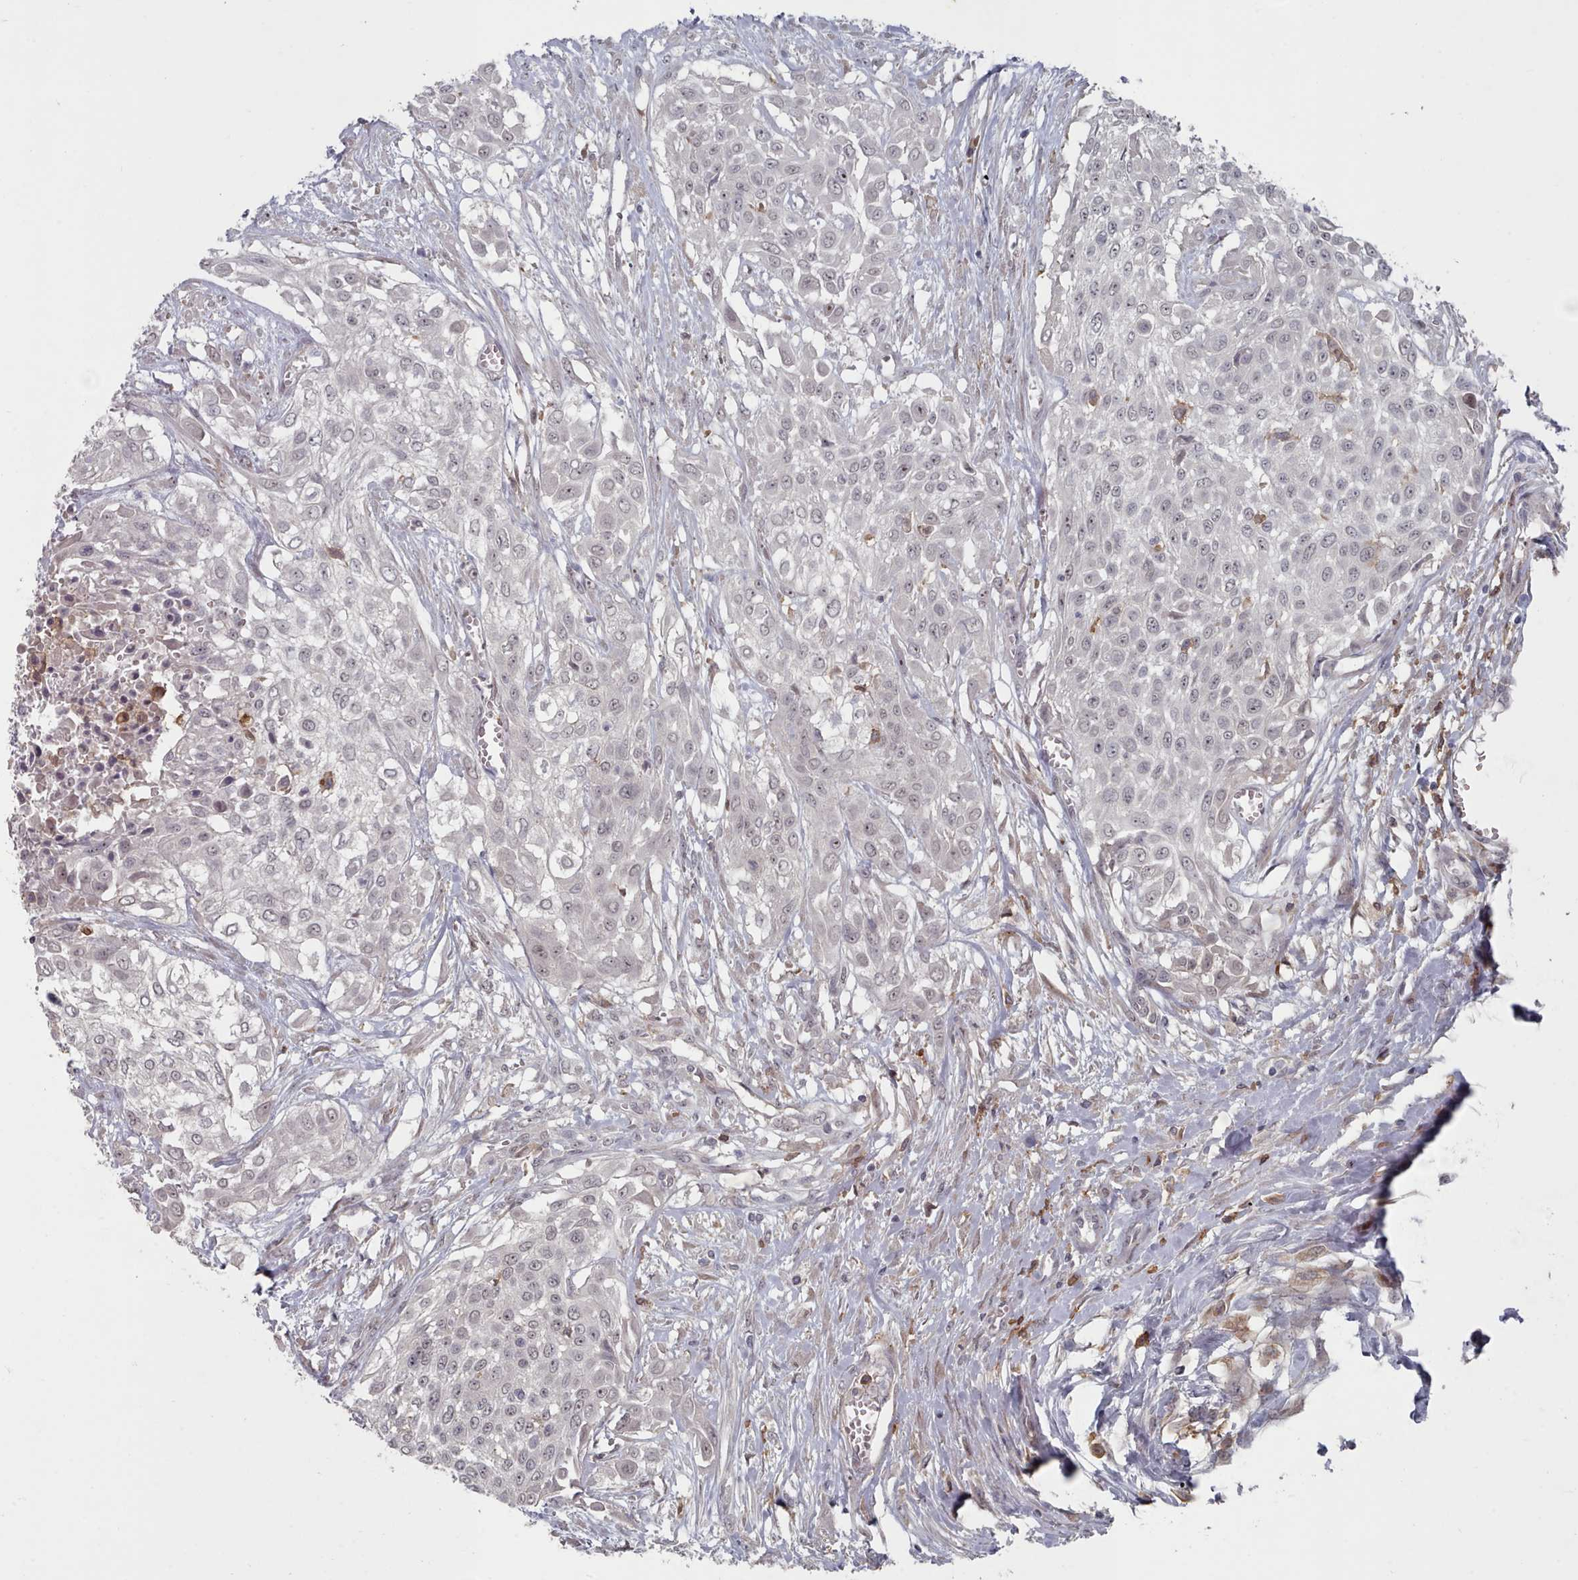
{"staining": {"intensity": "weak", "quantity": "<25%", "location": "nuclear"}, "tissue": "urothelial cancer", "cell_type": "Tumor cells", "image_type": "cancer", "snomed": [{"axis": "morphology", "description": "Urothelial carcinoma, High grade"}, {"axis": "topography", "description": "Urinary bladder"}], "caption": "Immunohistochemical staining of urothelial carcinoma (high-grade) reveals no significant positivity in tumor cells.", "gene": "COL8A2", "patient": {"sex": "male", "age": 57}}